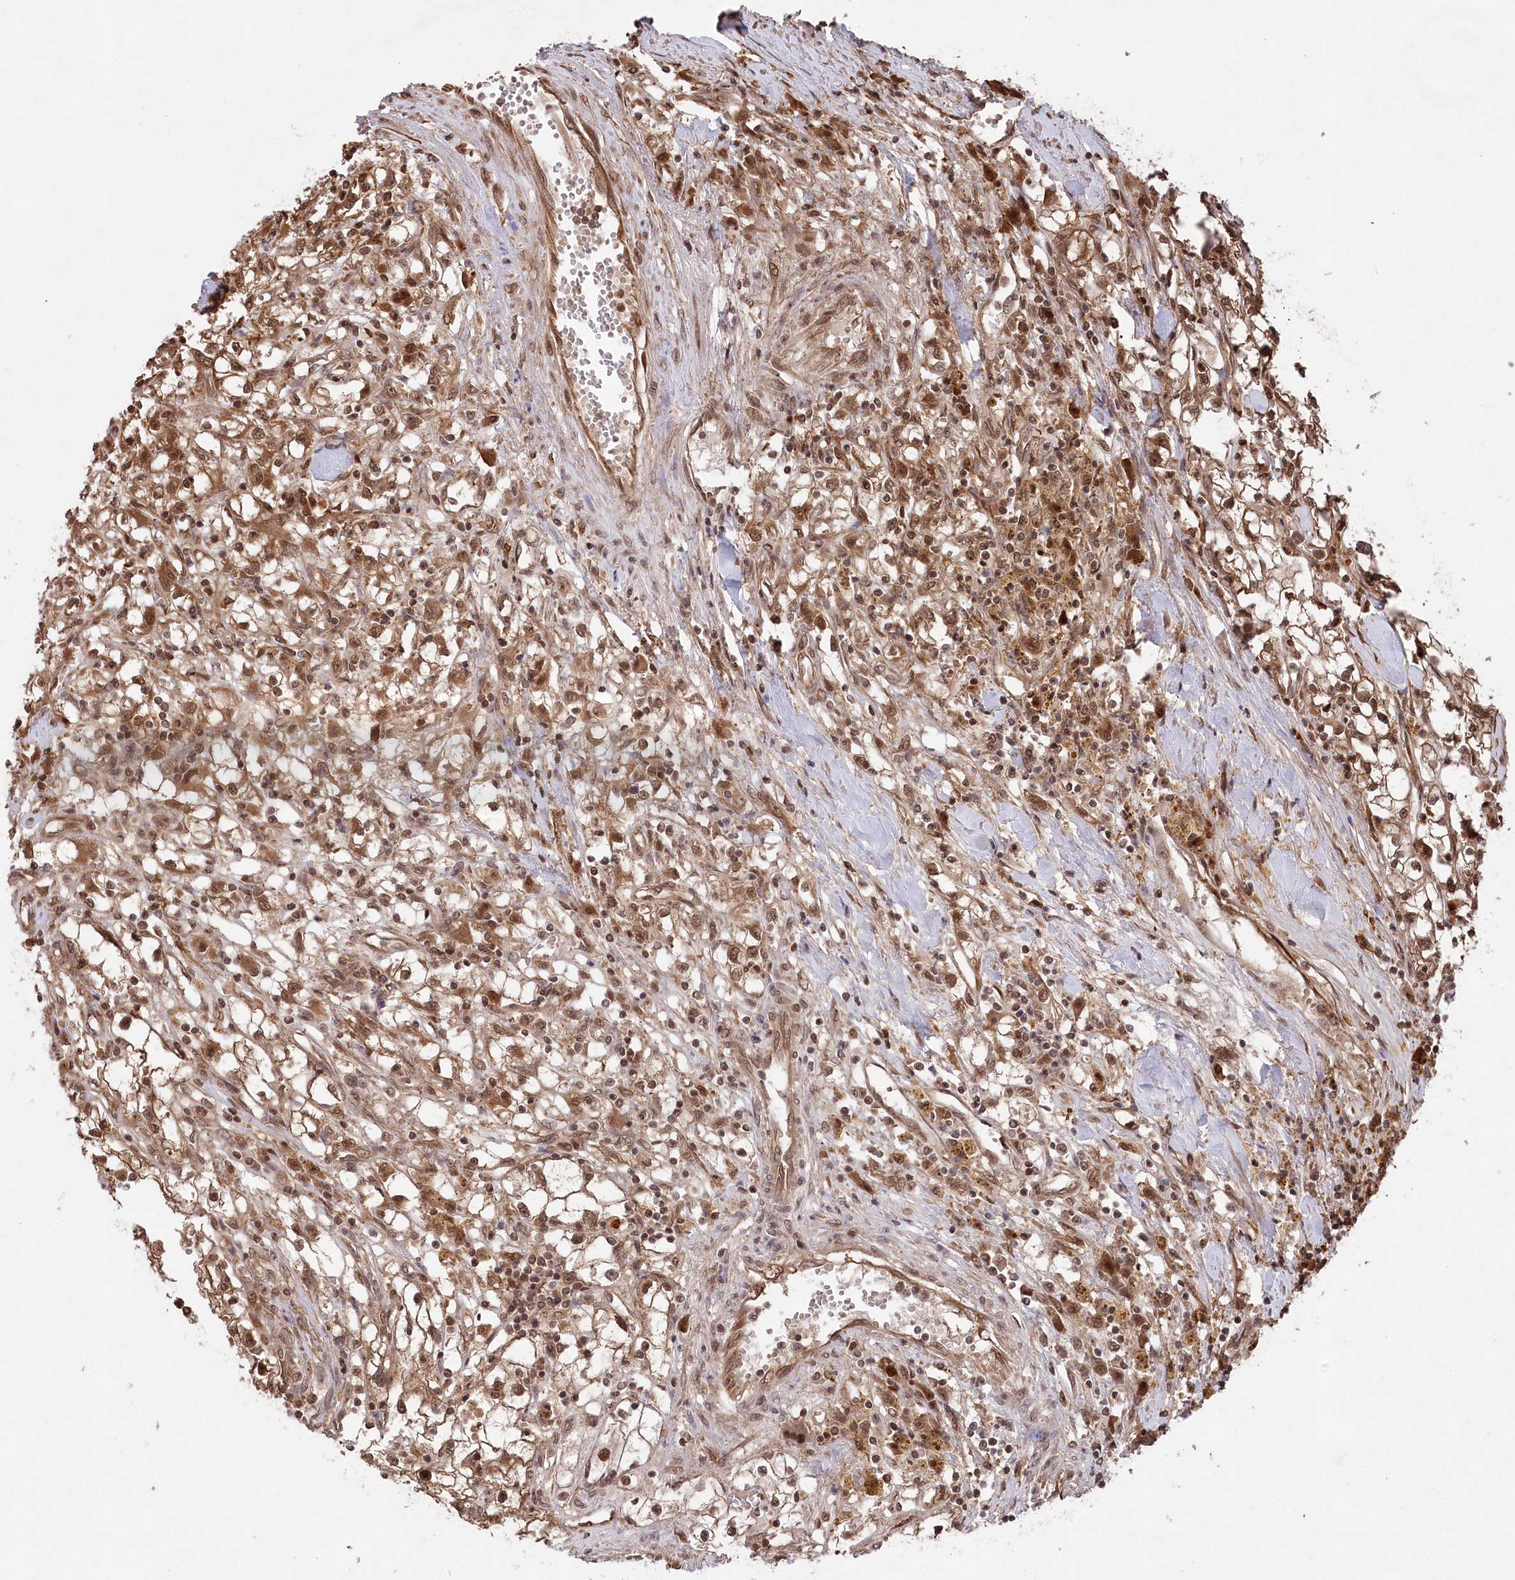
{"staining": {"intensity": "moderate", "quantity": ">75%", "location": "cytoplasmic/membranous,nuclear"}, "tissue": "renal cancer", "cell_type": "Tumor cells", "image_type": "cancer", "snomed": [{"axis": "morphology", "description": "Adenocarcinoma, NOS"}, {"axis": "topography", "description": "Kidney"}], "caption": "About >75% of tumor cells in renal adenocarcinoma show moderate cytoplasmic/membranous and nuclear protein positivity as visualized by brown immunohistochemical staining.", "gene": "PSMA1", "patient": {"sex": "male", "age": 56}}